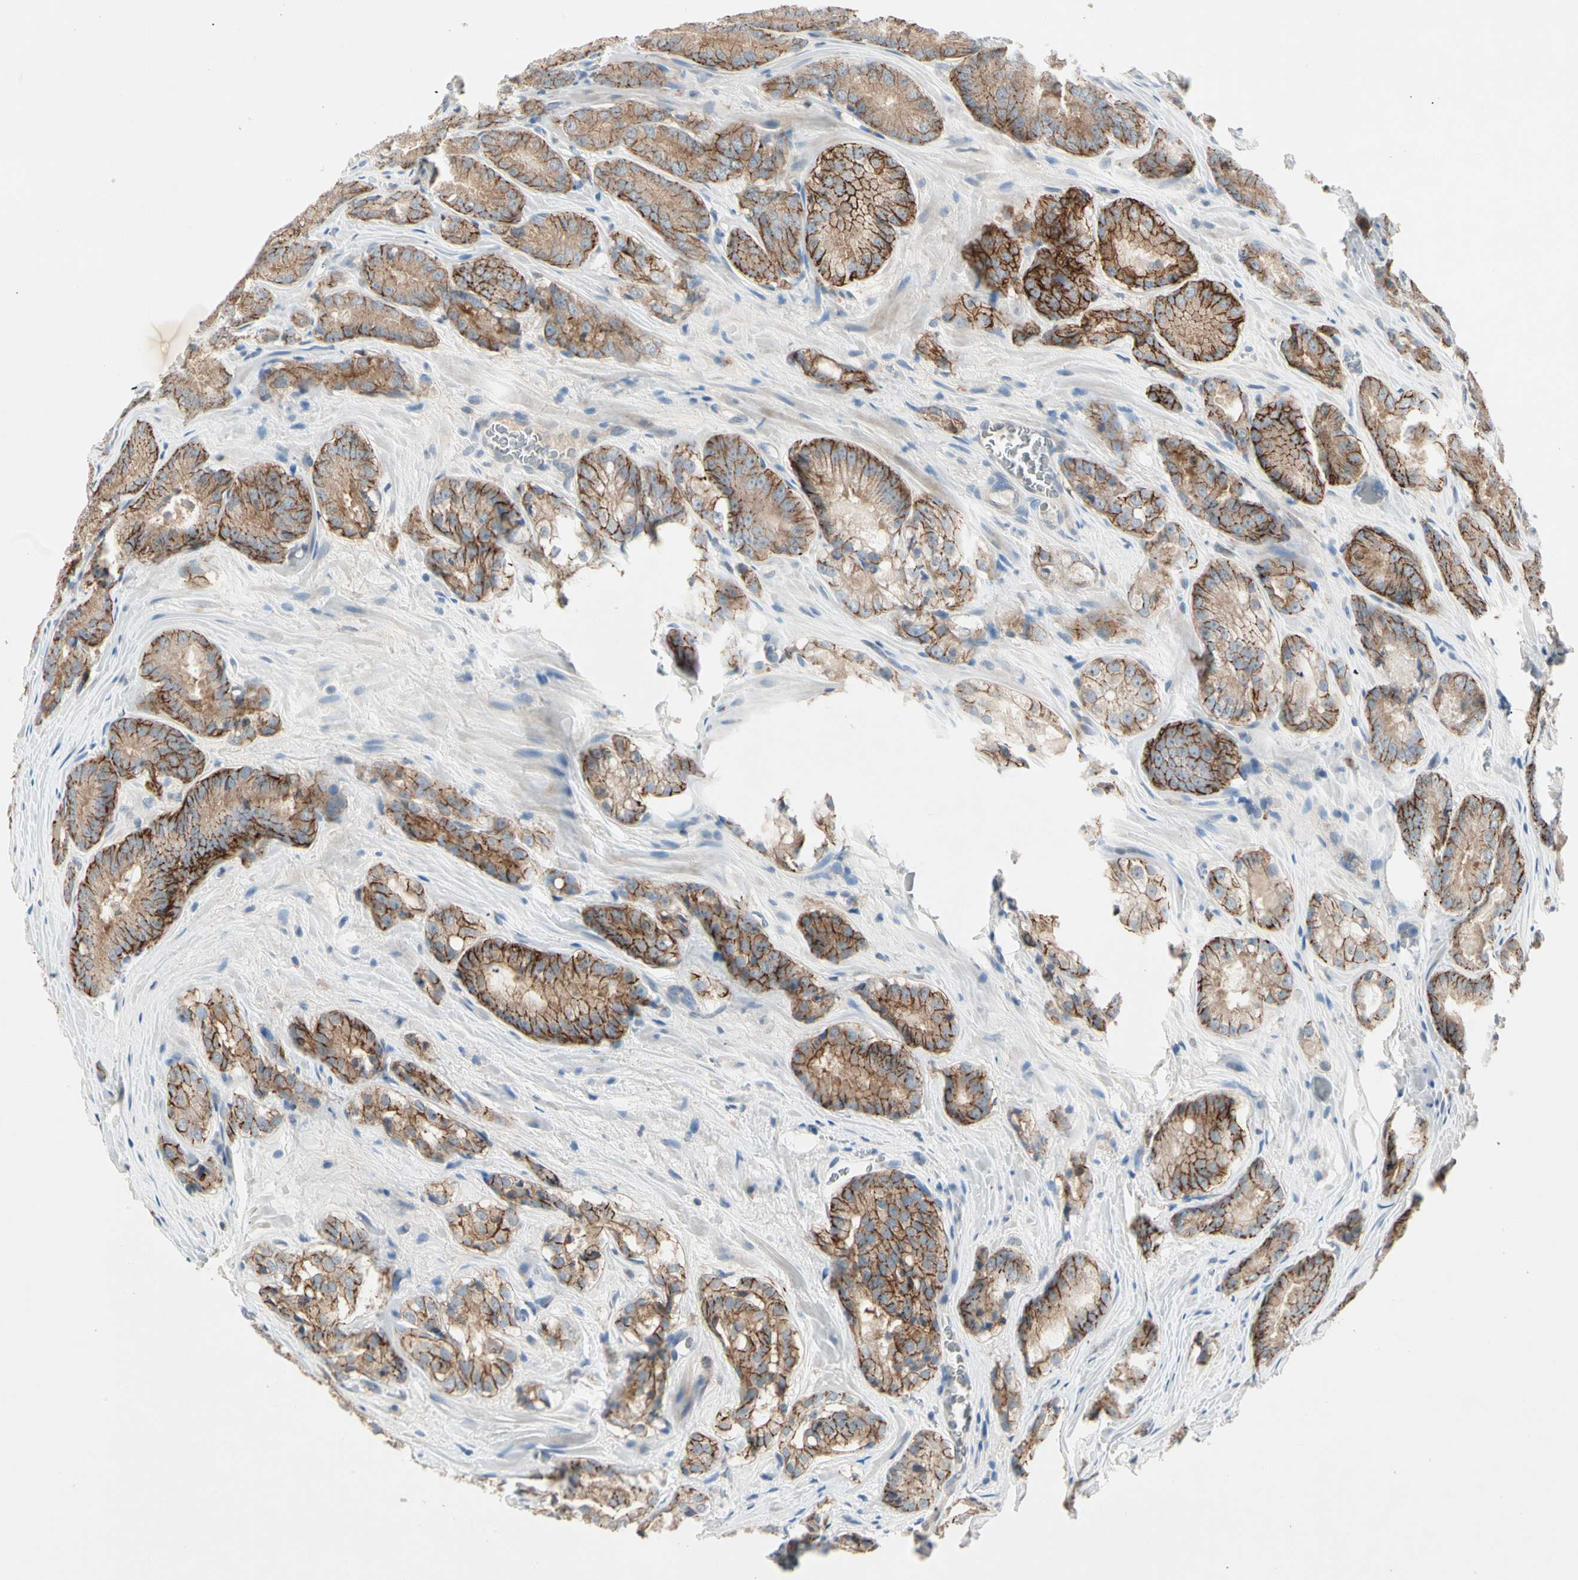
{"staining": {"intensity": "moderate", "quantity": ">75%", "location": "cytoplasmic/membranous"}, "tissue": "prostate cancer", "cell_type": "Tumor cells", "image_type": "cancer", "snomed": [{"axis": "morphology", "description": "Adenocarcinoma, High grade"}, {"axis": "topography", "description": "Prostate"}], "caption": "Adenocarcinoma (high-grade) (prostate) stained with a protein marker shows moderate staining in tumor cells.", "gene": "IL1R1", "patient": {"sex": "male", "age": 64}}